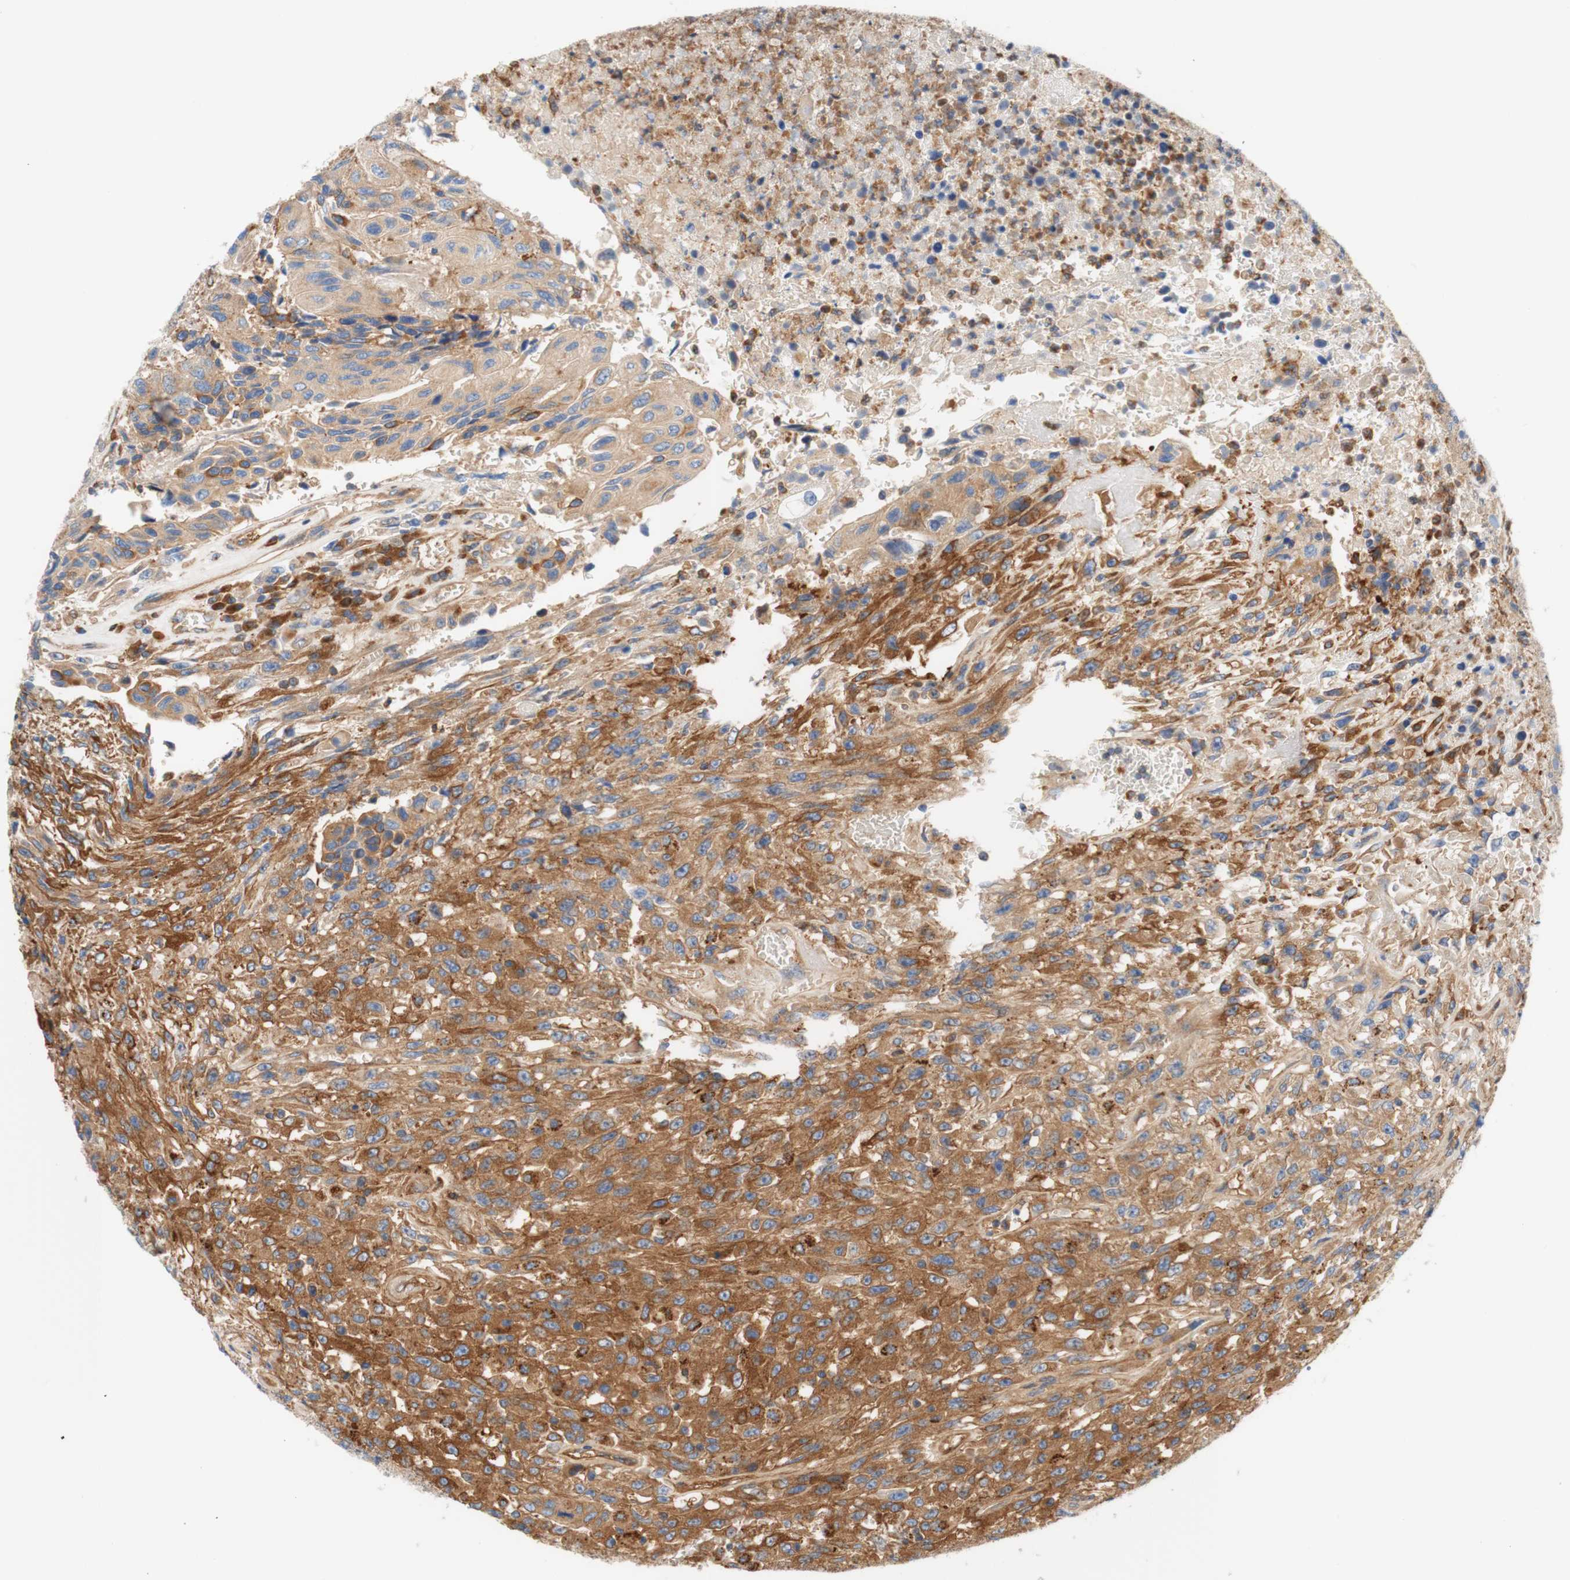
{"staining": {"intensity": "moderate", "quantity": "25%-75%", "location": "cytoplasmic/membranous"}, "tissue": "urothelial cancer", "cell_type": "Tumor cells", "image_type": "cancer", "snomed": [{"axis": "morphology", "description": "Urothelial carcinoma, High grade"}, {"axis": "topography", "description": "Urinary bladder"}], "caption": "Immunohistochemistry (IHC) micrograph of human urothelial cancer stained for a protein (brown), which demonstrates medium levels of moderate cytoplasmic/membranous staining in about 25%-75% of tumor cells.", "gene": "STOM", "patient": {"sex": "male", "age": 66}}